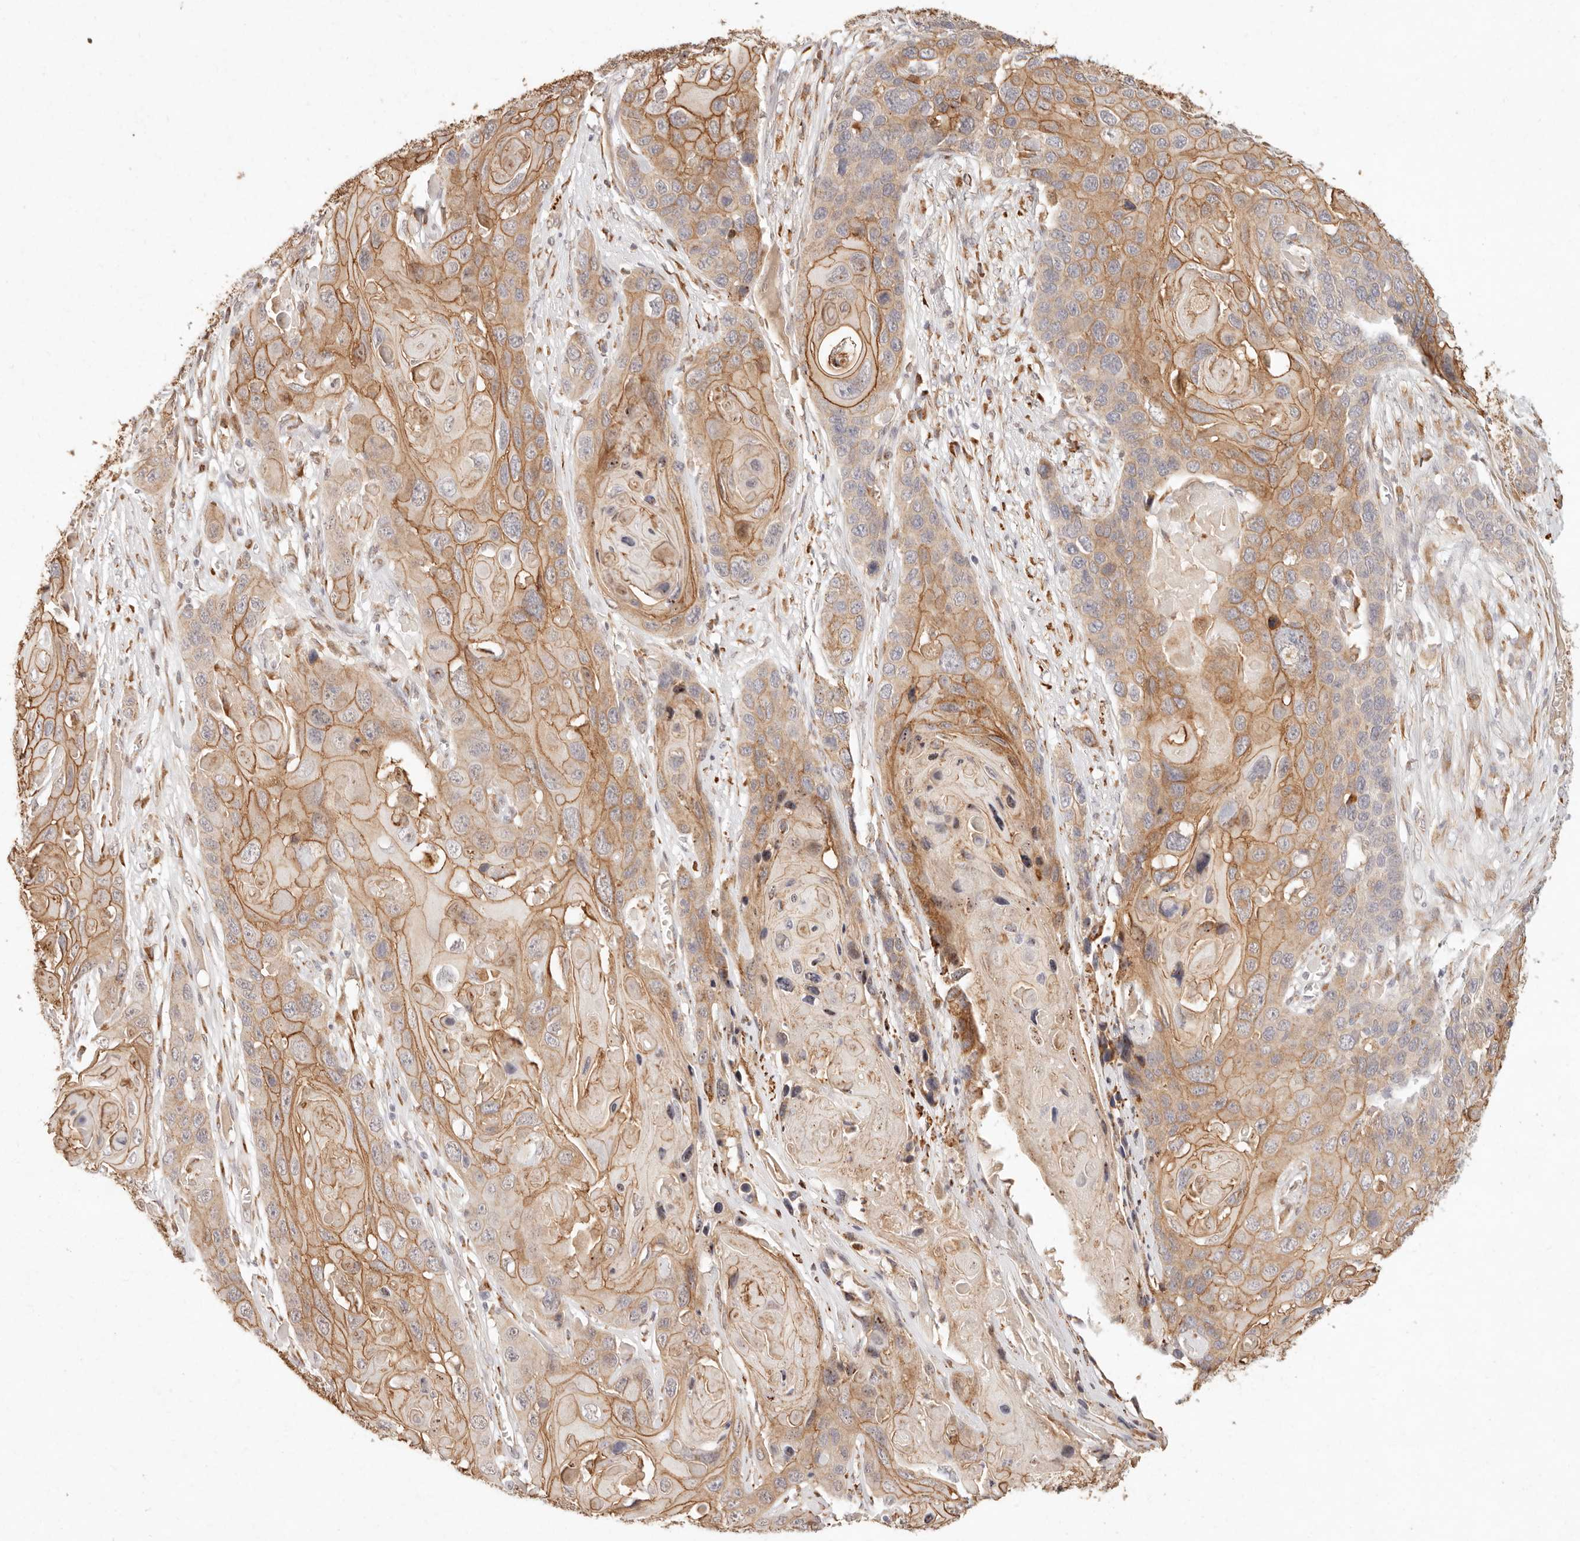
{"staining": {"intensity": "moderate", "quantity": ">75%", "location": "cytoplasmic/membranous"}, "tissue": "skin cancer", "cell_type": "Tumor cells", "image_type": "cancer", "snomed": [{"axis": "morphology", "description": "Squamous cell carcinoma, NOS"}, {"axis": "topography", "description": "Skin"}], "caption": "Squamous cell carcinoma (skin) was stained to show a protein in brown. There is medium levels of moderate cytoplasmic/membranous positivity in about >75% of tumor cells. The protein of interest is stained brown, and the nuclei are stained in blue (DAB IHC with brightfield microscopy, high magnification).", "gene": "C1orf127", "patient": {"sex": "male", "age": 55}}